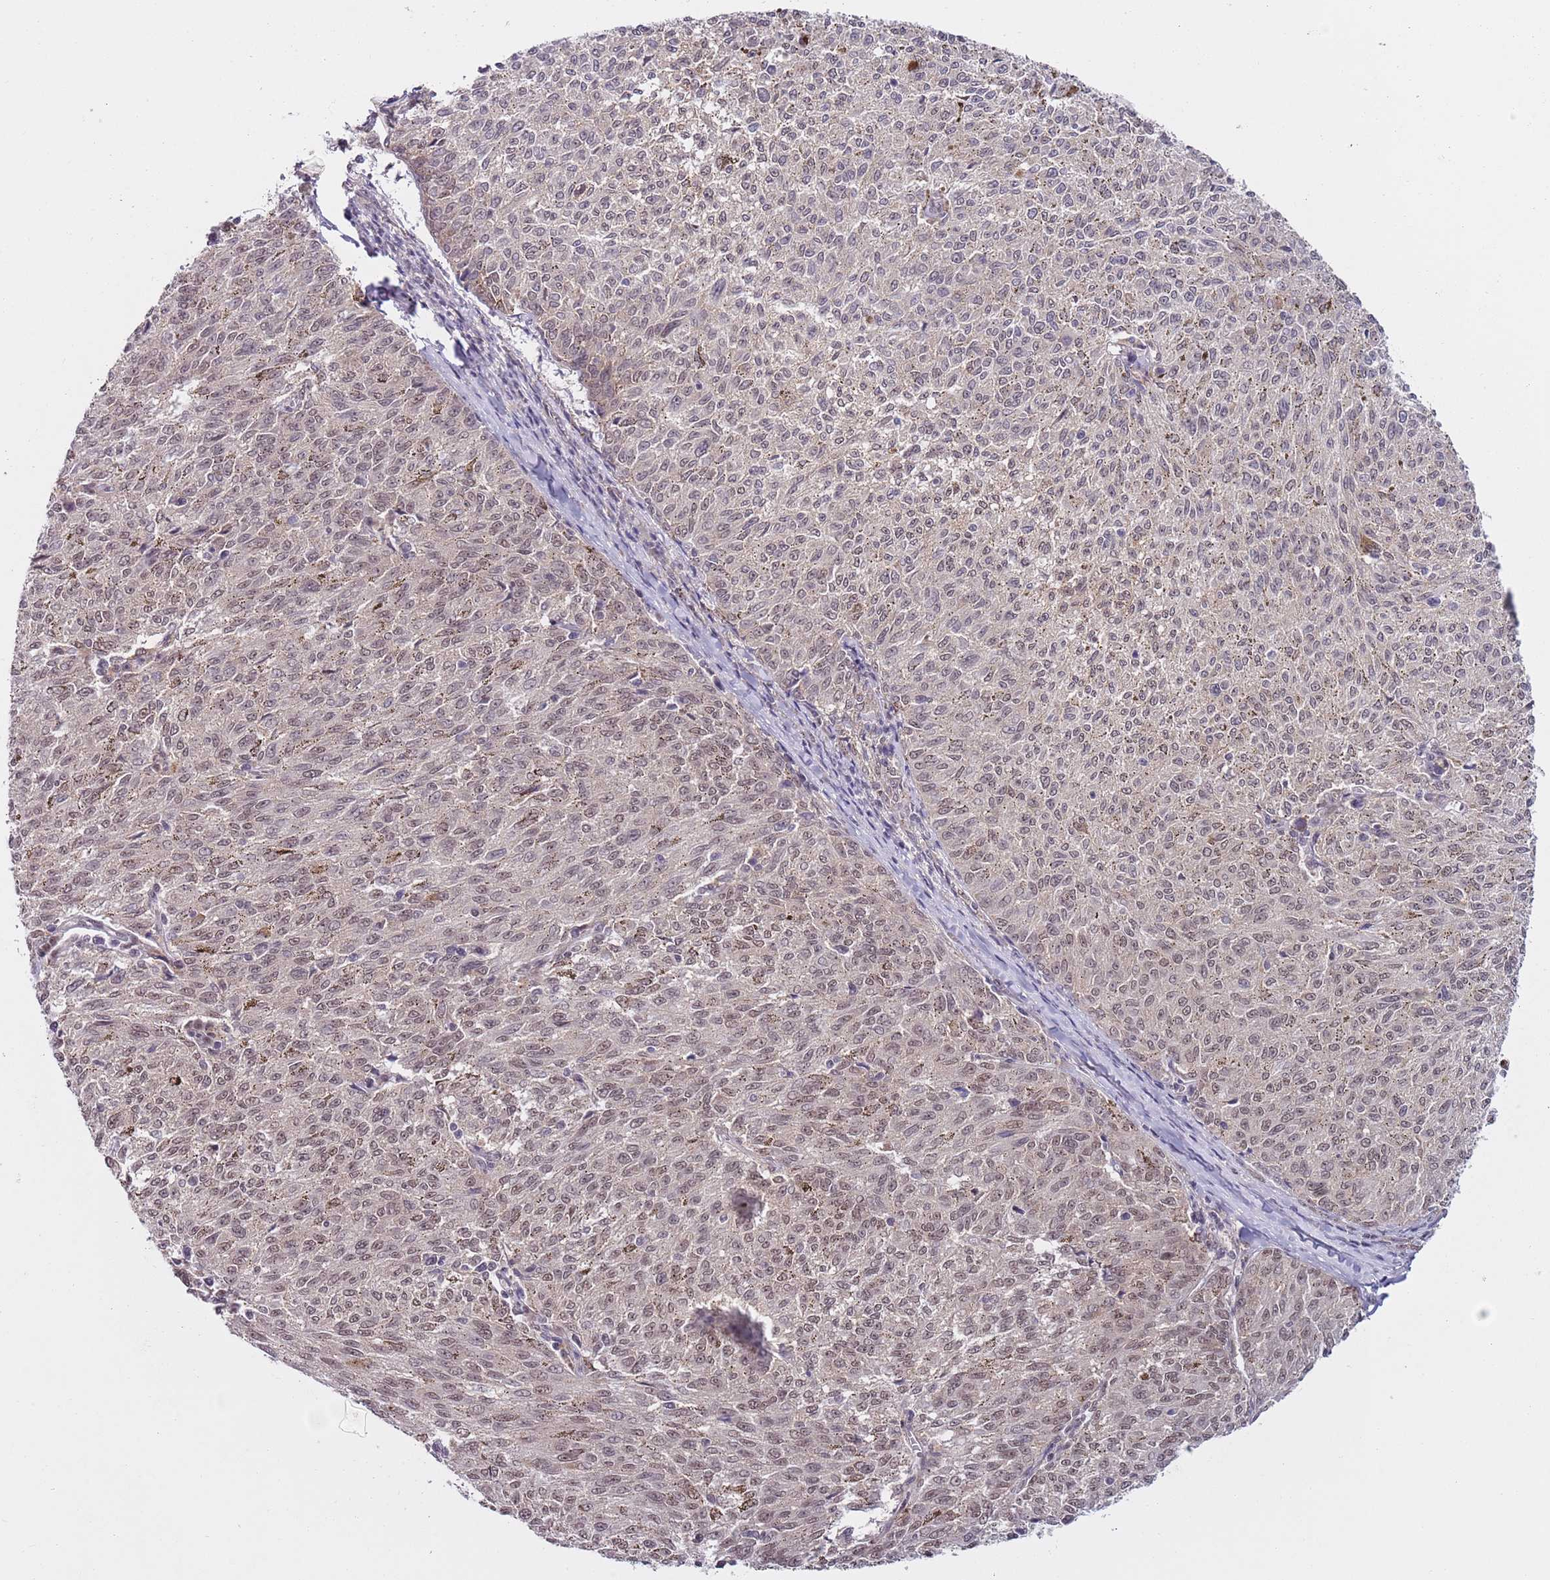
{"staining": {"intensity": "weak", "quantity": "25%-75%", "location": "nuclear"}, "tissue": "melanoma", "cell_type": "Tumor cells", "image_type": "cancer", "snomed": [{"axis": "morphology", "description": "Malignant melanoma, NOS"}, {"axis": "topography", "description": "Skin"}], "caption": "An image of malignant melanoma stained for a protein reveals weak nuclear brown staining in tumor cells. (IHC, brightfield microscopy, high magnification).", "gene": "SLC25A32", "patient": {"sex": "female", "age": 72}}